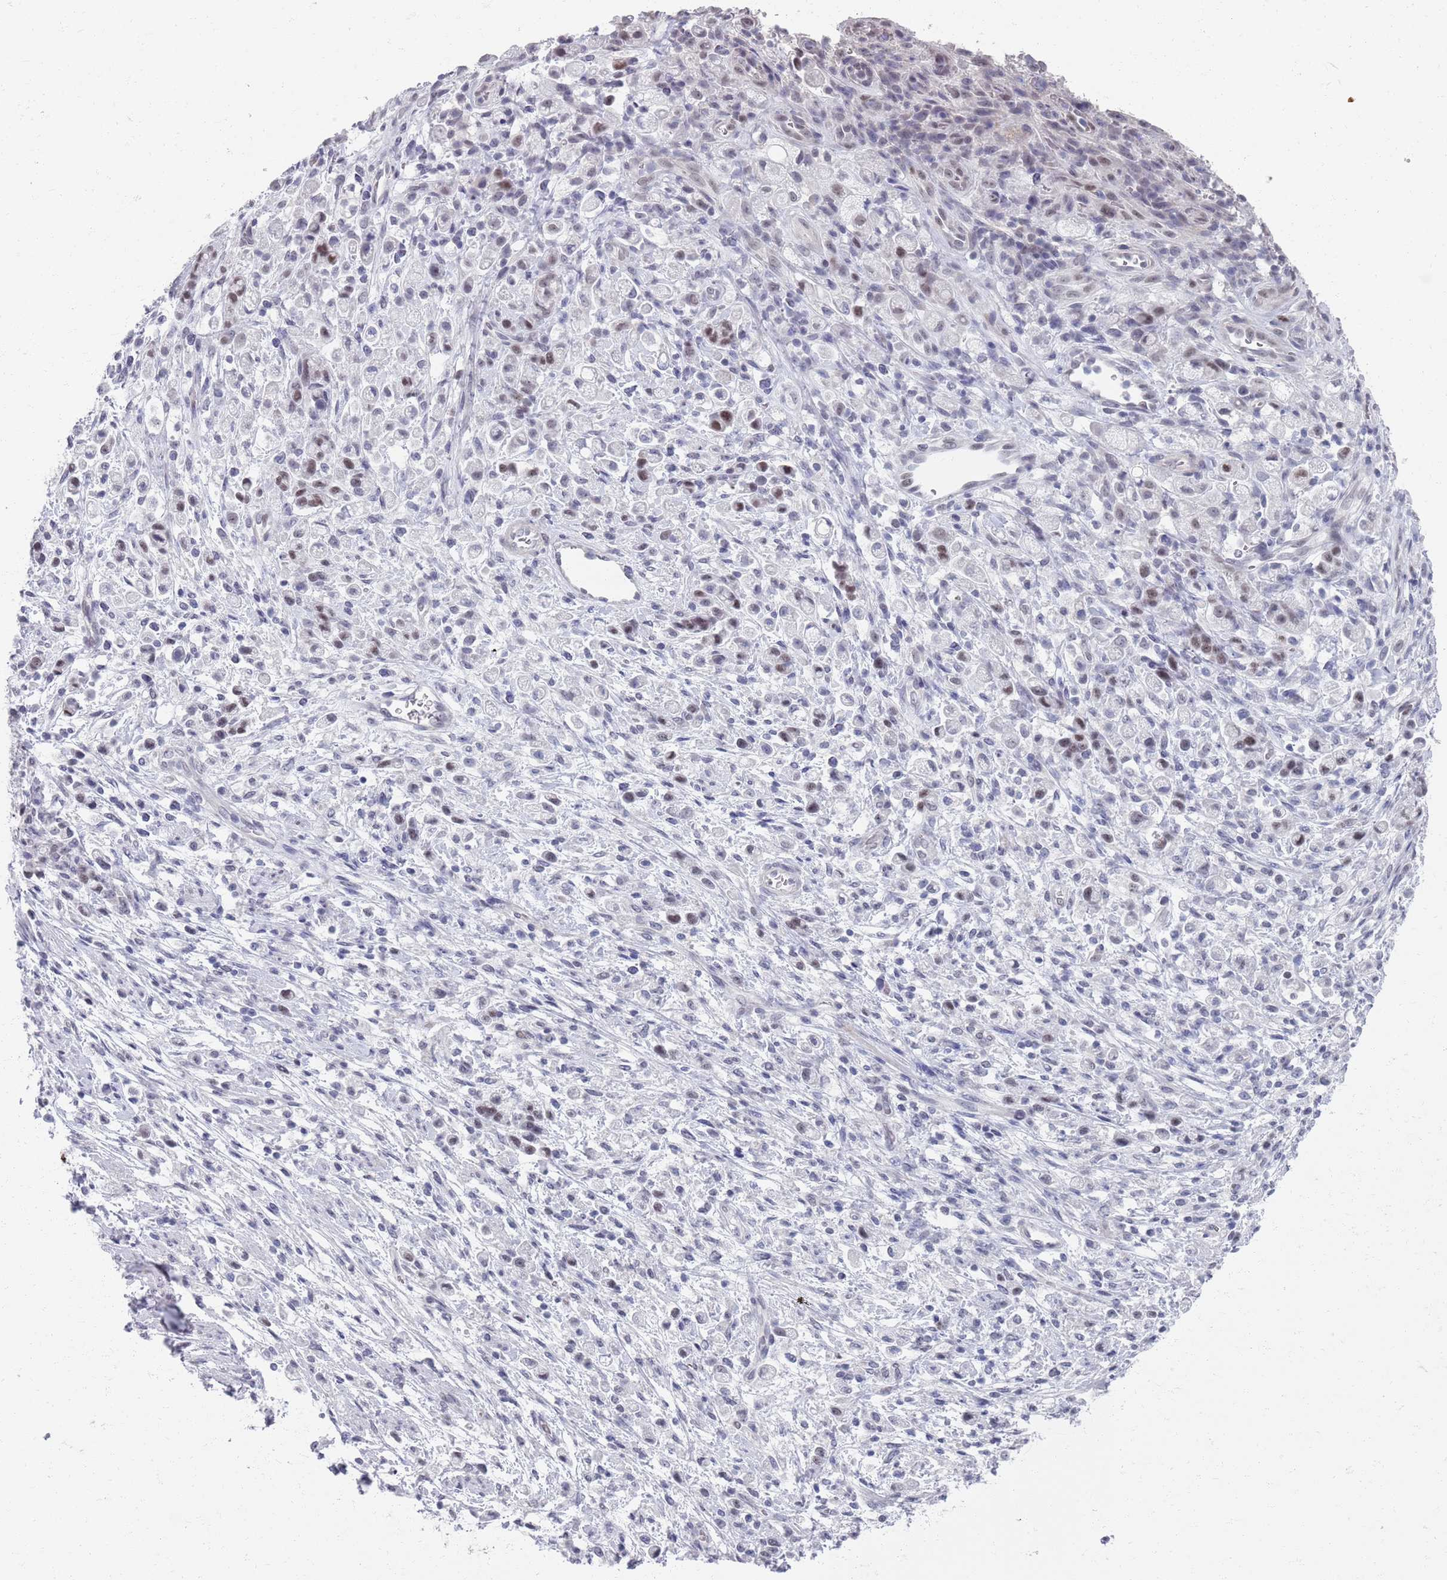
{"staining": {"intensity": "moderate", "quantity": "<25%", "location": "nuclear"}, "tissue": "stomach cancer", "cell_type": "Tumor cells", "image_type": "cancer", "snomed": [{"axis": "morphology", "description": "Adenocarcinoma, NOS"}, {"axis": "topography", "description": "Stomach"}], "caption": "Stomach cancer (adenocarcinoma) stained with IHC shows moderate nuclear expression in approximately <25% of tumor cells. The protein is stained brown, and the nuclei are stained in blue (DAB (3,3'-diaminobenzidine) IHC with brightfield microscopy, high magnification).", "gene": "SAMD1", "patient": {"sex": "female", "age": 60}}